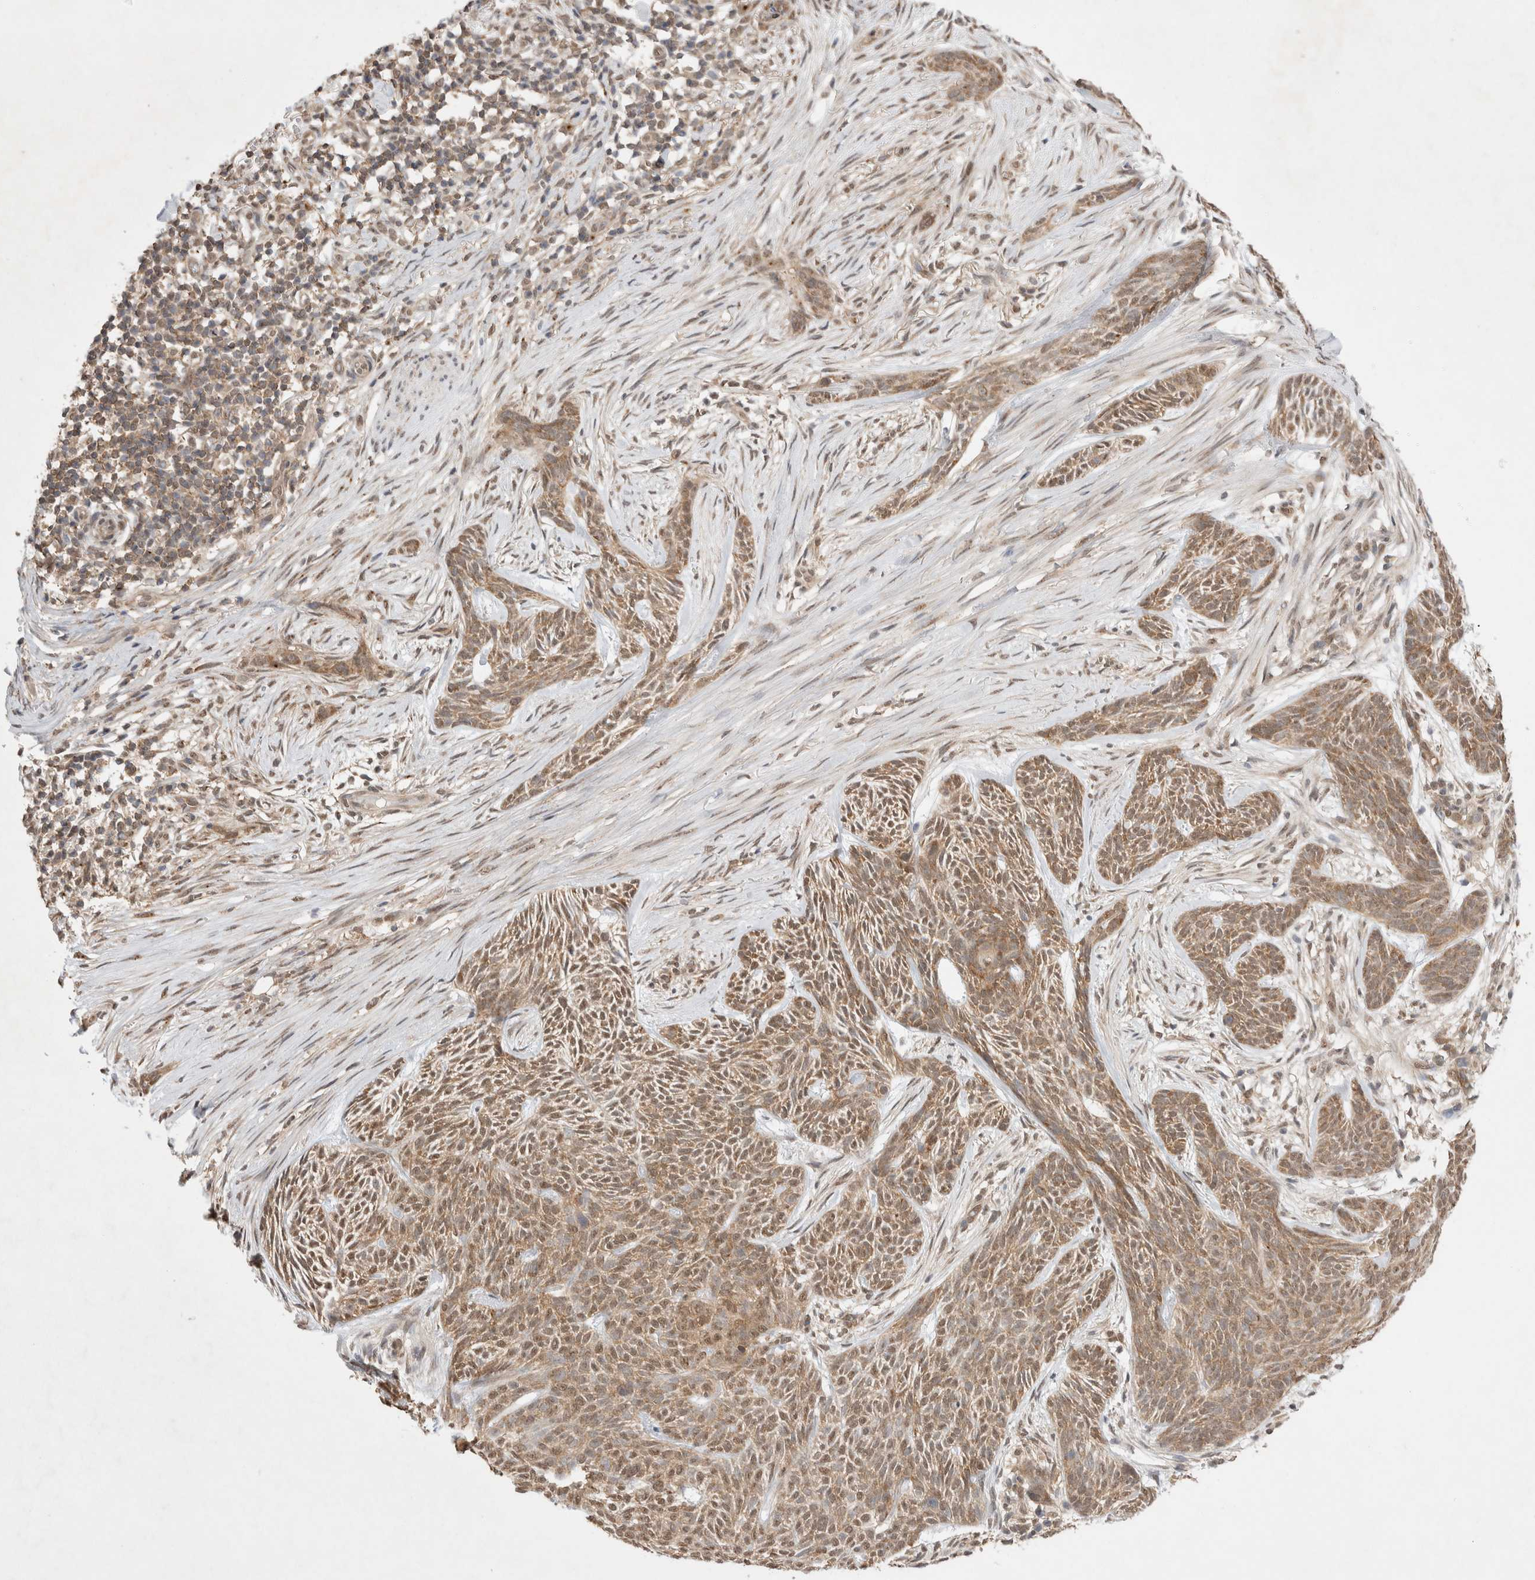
{"staining": {"intensity": "moderate", "quantity": ">75%", "location": "cytoplasmic/membranous"}, "tissue": "skin cancer", "cell_type": "Tumor cells", "image_type": "cancer", "snomed": [{"axis": "morphology", "description": "Basal cell carcinoma"}, {"axis": "topography", "description": "Skin"}], "caption": "This micrograph shows skin cancer (basal cell carcinoma) stained with IHC to label a protein in brown. The cytoplasmic/membranous of tumor cells show moderate positivity for the protein. Nuclei are counter-stained blue.", "gene": "WIPF2", "patient": {"sex": "female", "age": 59}}